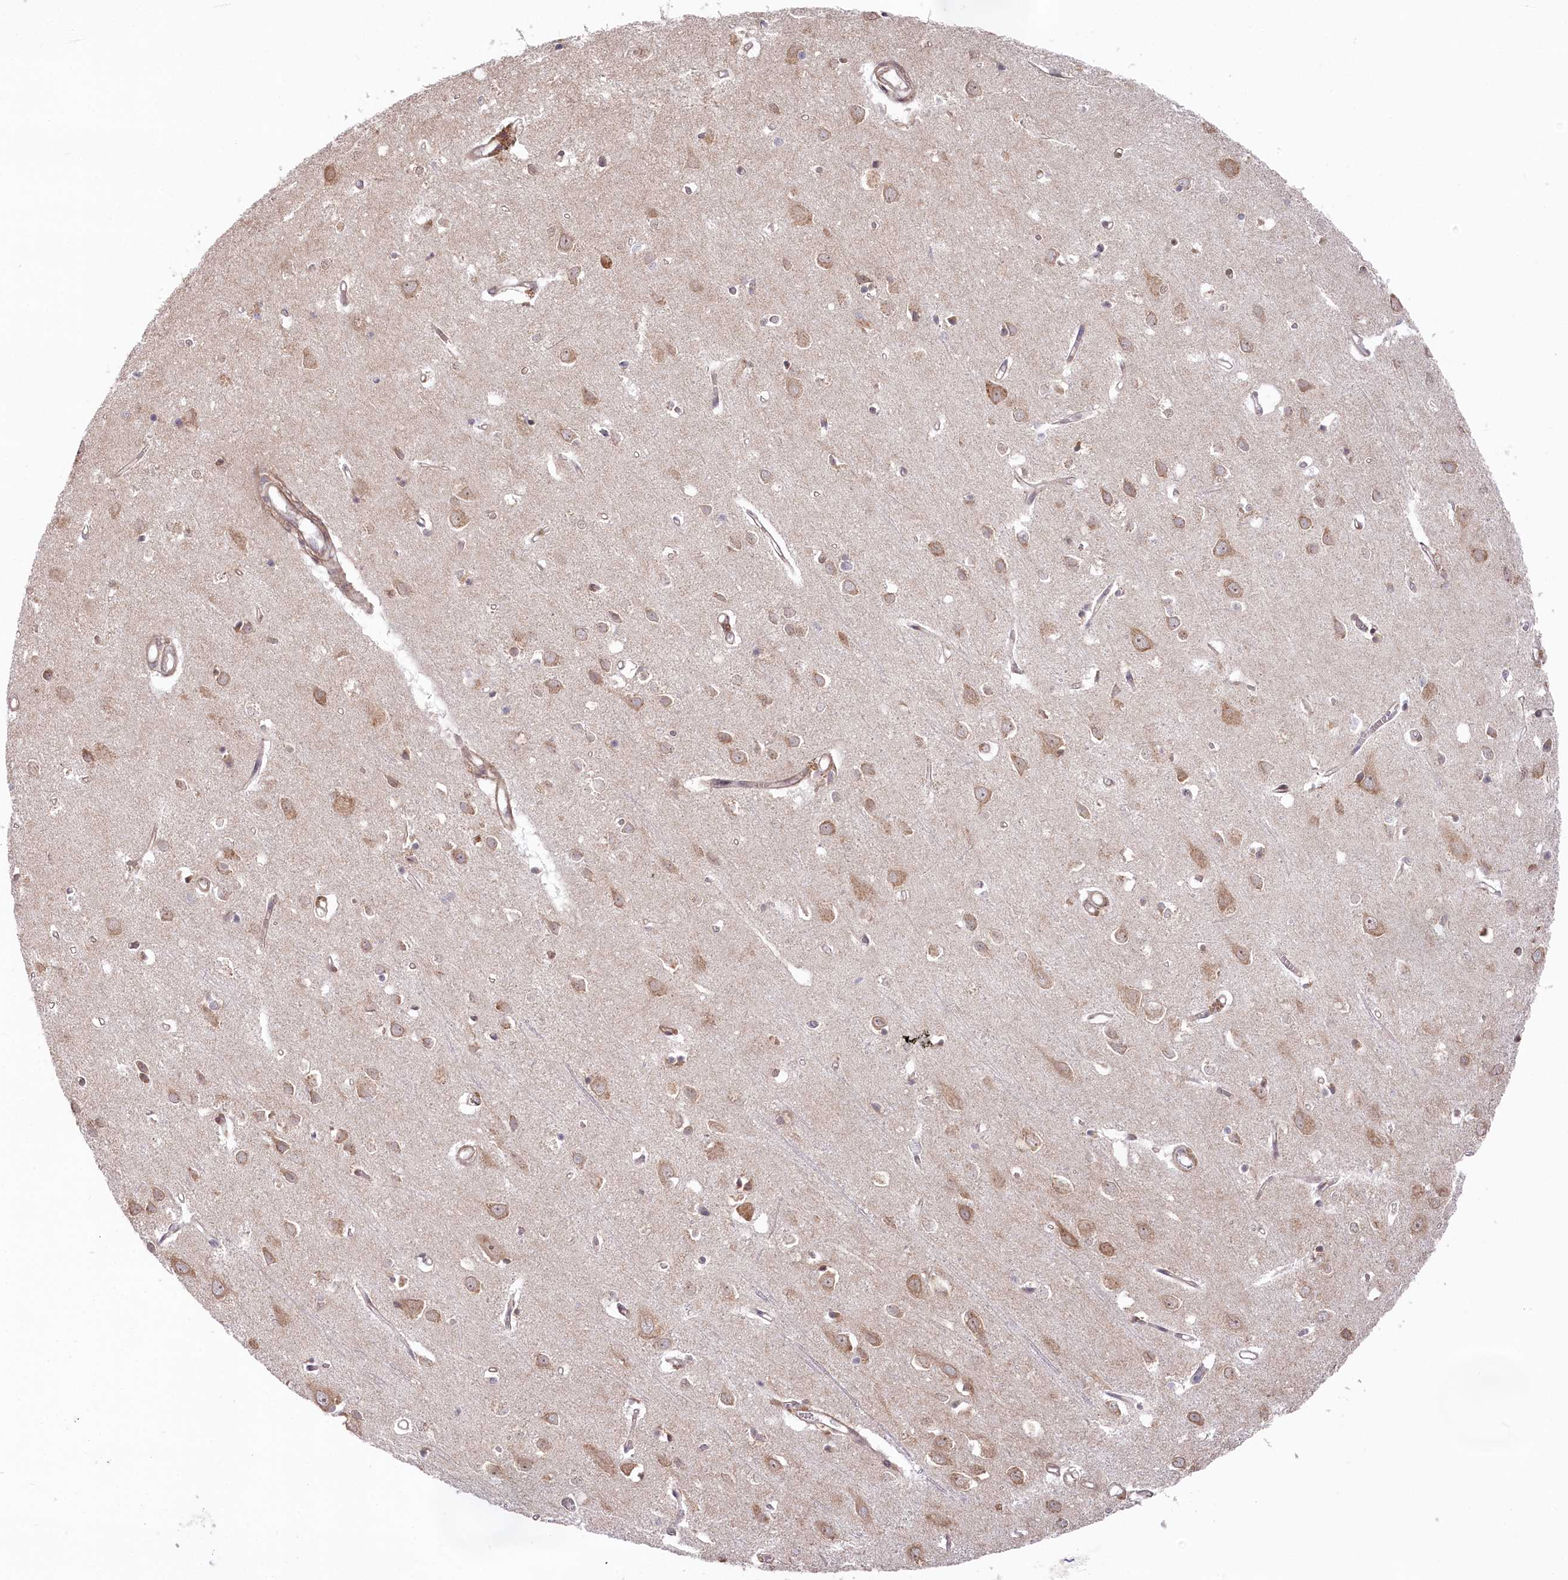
{"staining": {"intensity": "negative", "quantity": "none", "location": "none"}, "tissue": "cerebral cortex", "cell_type": "Endothelial cells", "image_type": "normal", "snomed": [{"axis": "morphology", "description": "Normal tissue, NOS"}, {"axis": "topography", "description": "Cerebral cortex"}], "caption": "DAB (3,3'-diaminobenzidine) immunohistochemical staining of benign cerebral cortex displays no significant expression in endothelial cells.", "gene": "CGGBP1", "patient": {"sex": "female", "age": 64}}